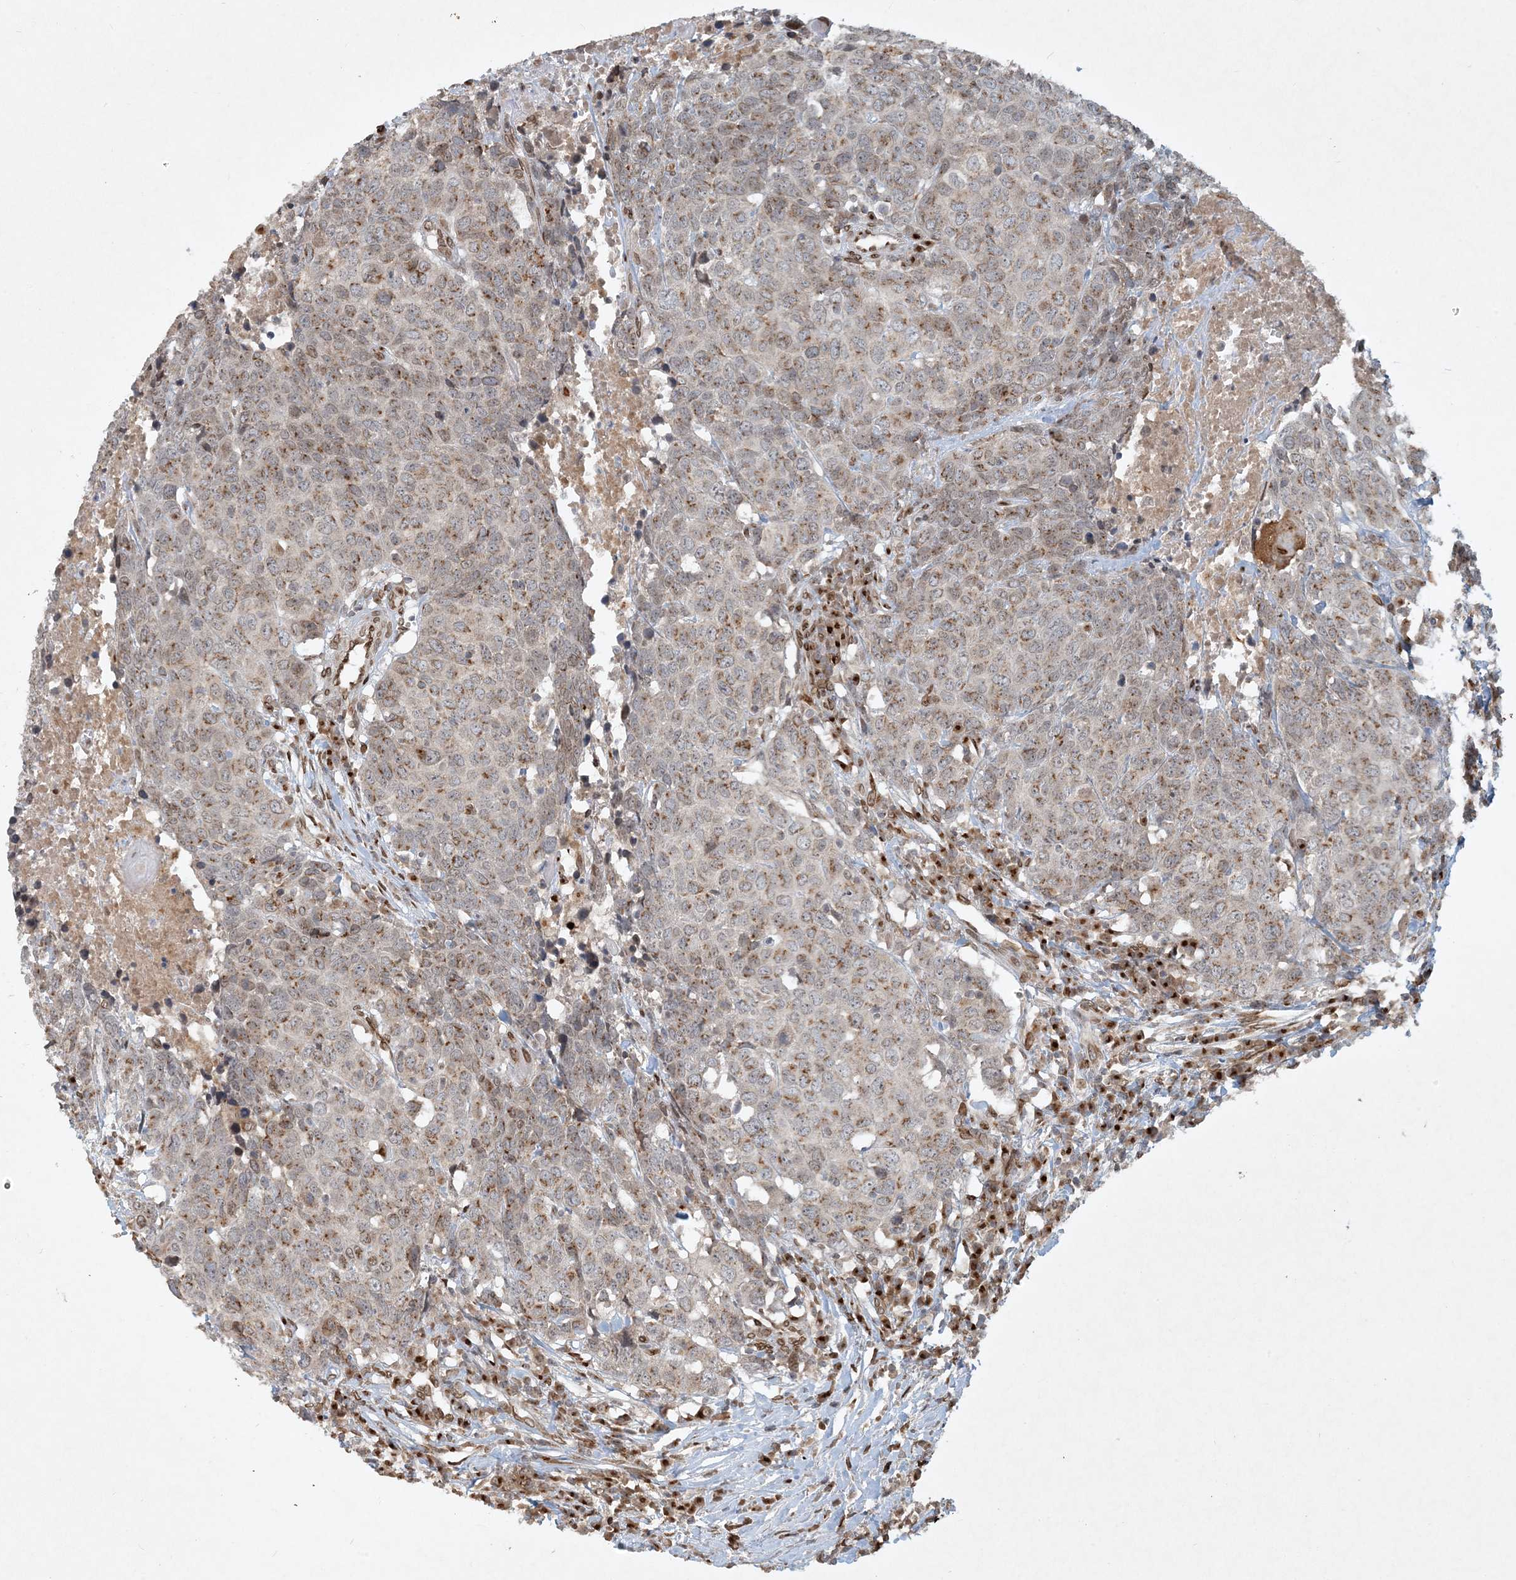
{"staining": {"intensity": "moderate", "quantity": "25%-75%", "location": "cytoplasmic/membranous"}, "tissue": "head and neck cancer", "cell_type": "Tumor cells", "image_type": "cancer", "snomed": [{"axis": "morphology", "description": "Squamous cell carcinoma, NOS"}, {"axis": "topography", "description": "Head-Neck"}], "caption": "There is medium levels of moderate cytoplasmic/membranous positivity in tumor cells of head and neck cancer (squamous cell carcinoma), as demonstrated by immunohistochemical staining (brown color).", "gene": "SLC35A2", "patient": {"sex": "male", "age": 66}}